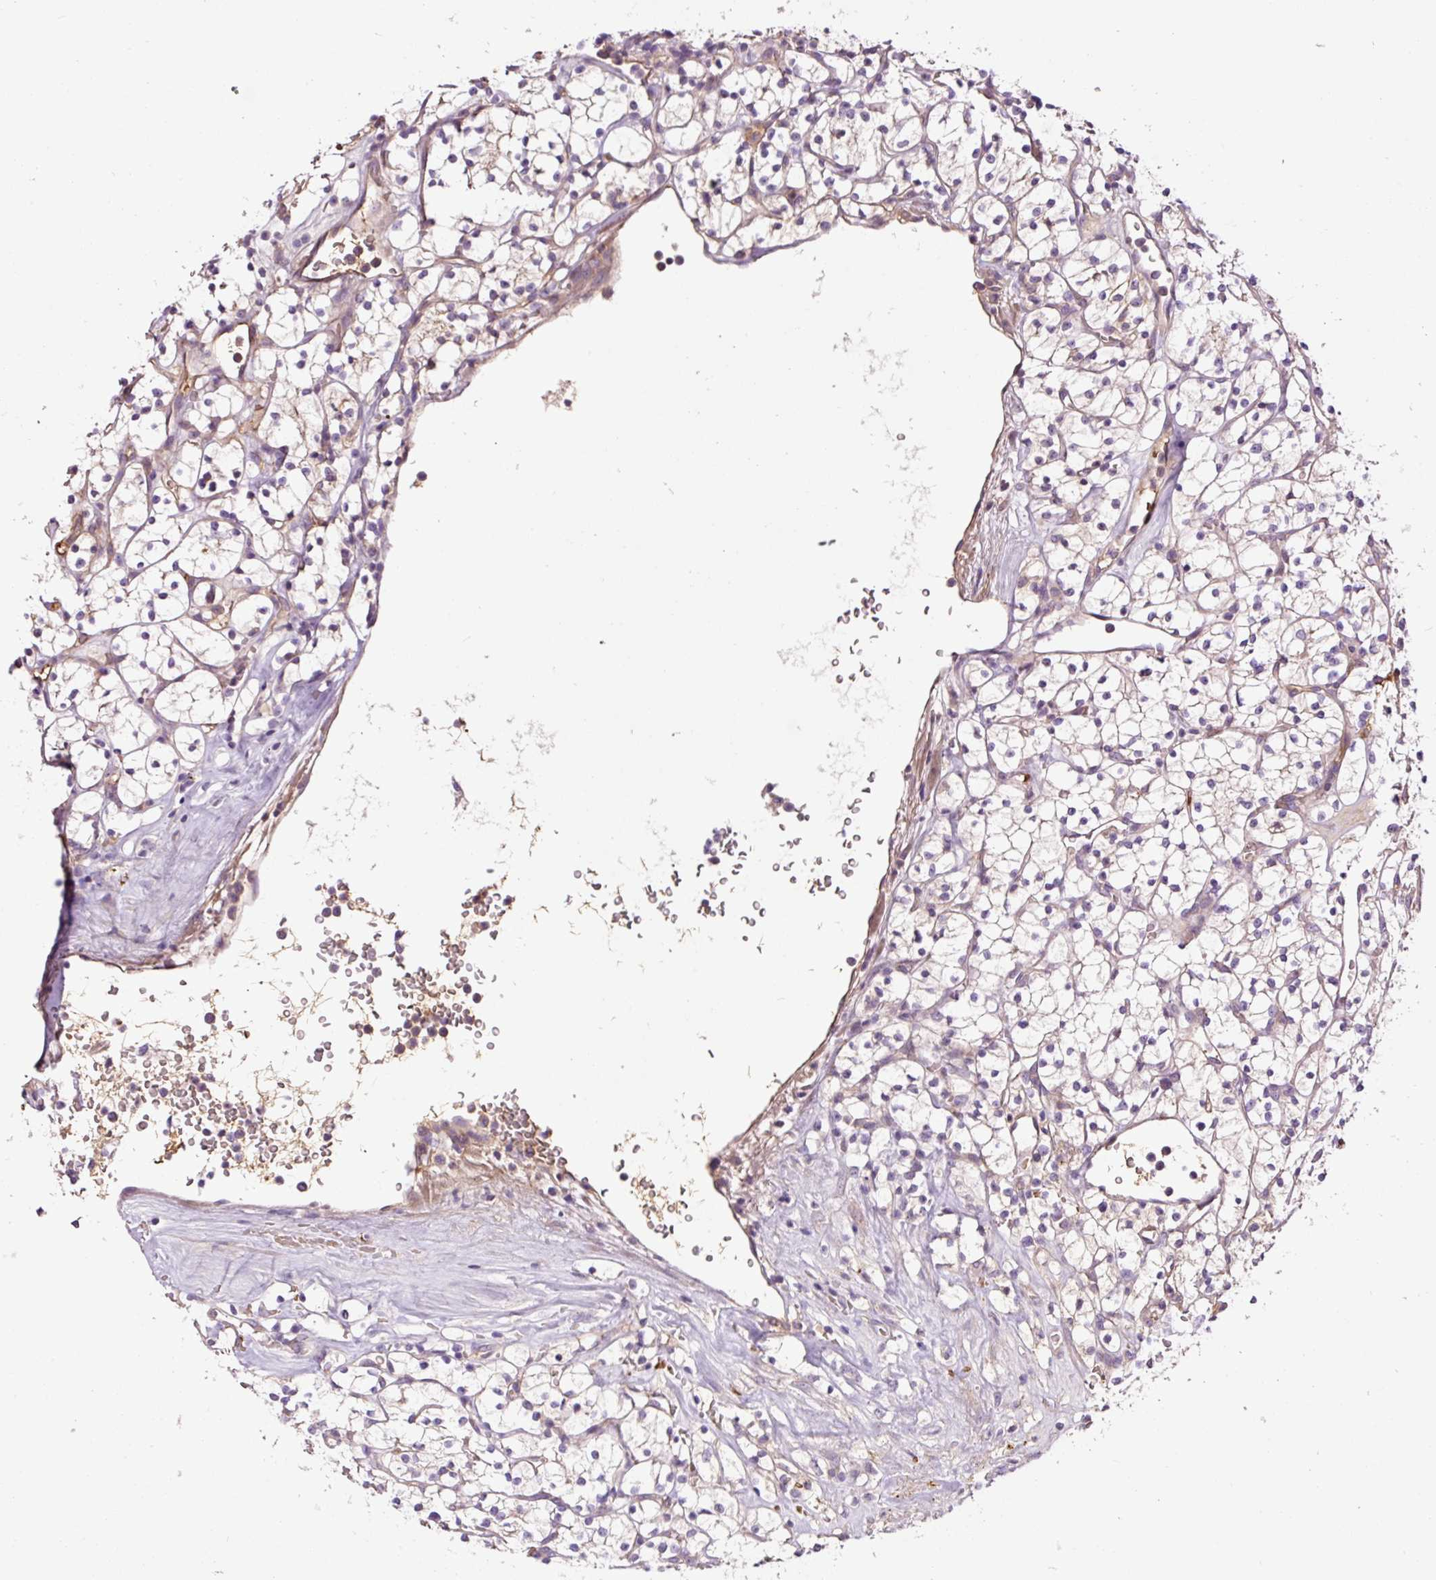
{"staining": {"intensity": "negative", "quantity": "none", "location": "none"}, "tissue": "renal cancer", "cell_type": "Tumor cells", "image_type": "cancer", "snomed": [{"axis": "morphology", "description": "Adenocarcinoma, NOS"}, {"axis": "topography", "description": "Kidney"}], "caption": "This is an immunohistochemistry micrograph of renal cancer (adenocarcinoma). There is no positivity in tumor cells.", "gene": "TMEM235", "patient": {"sex": "female", "age": 64}}